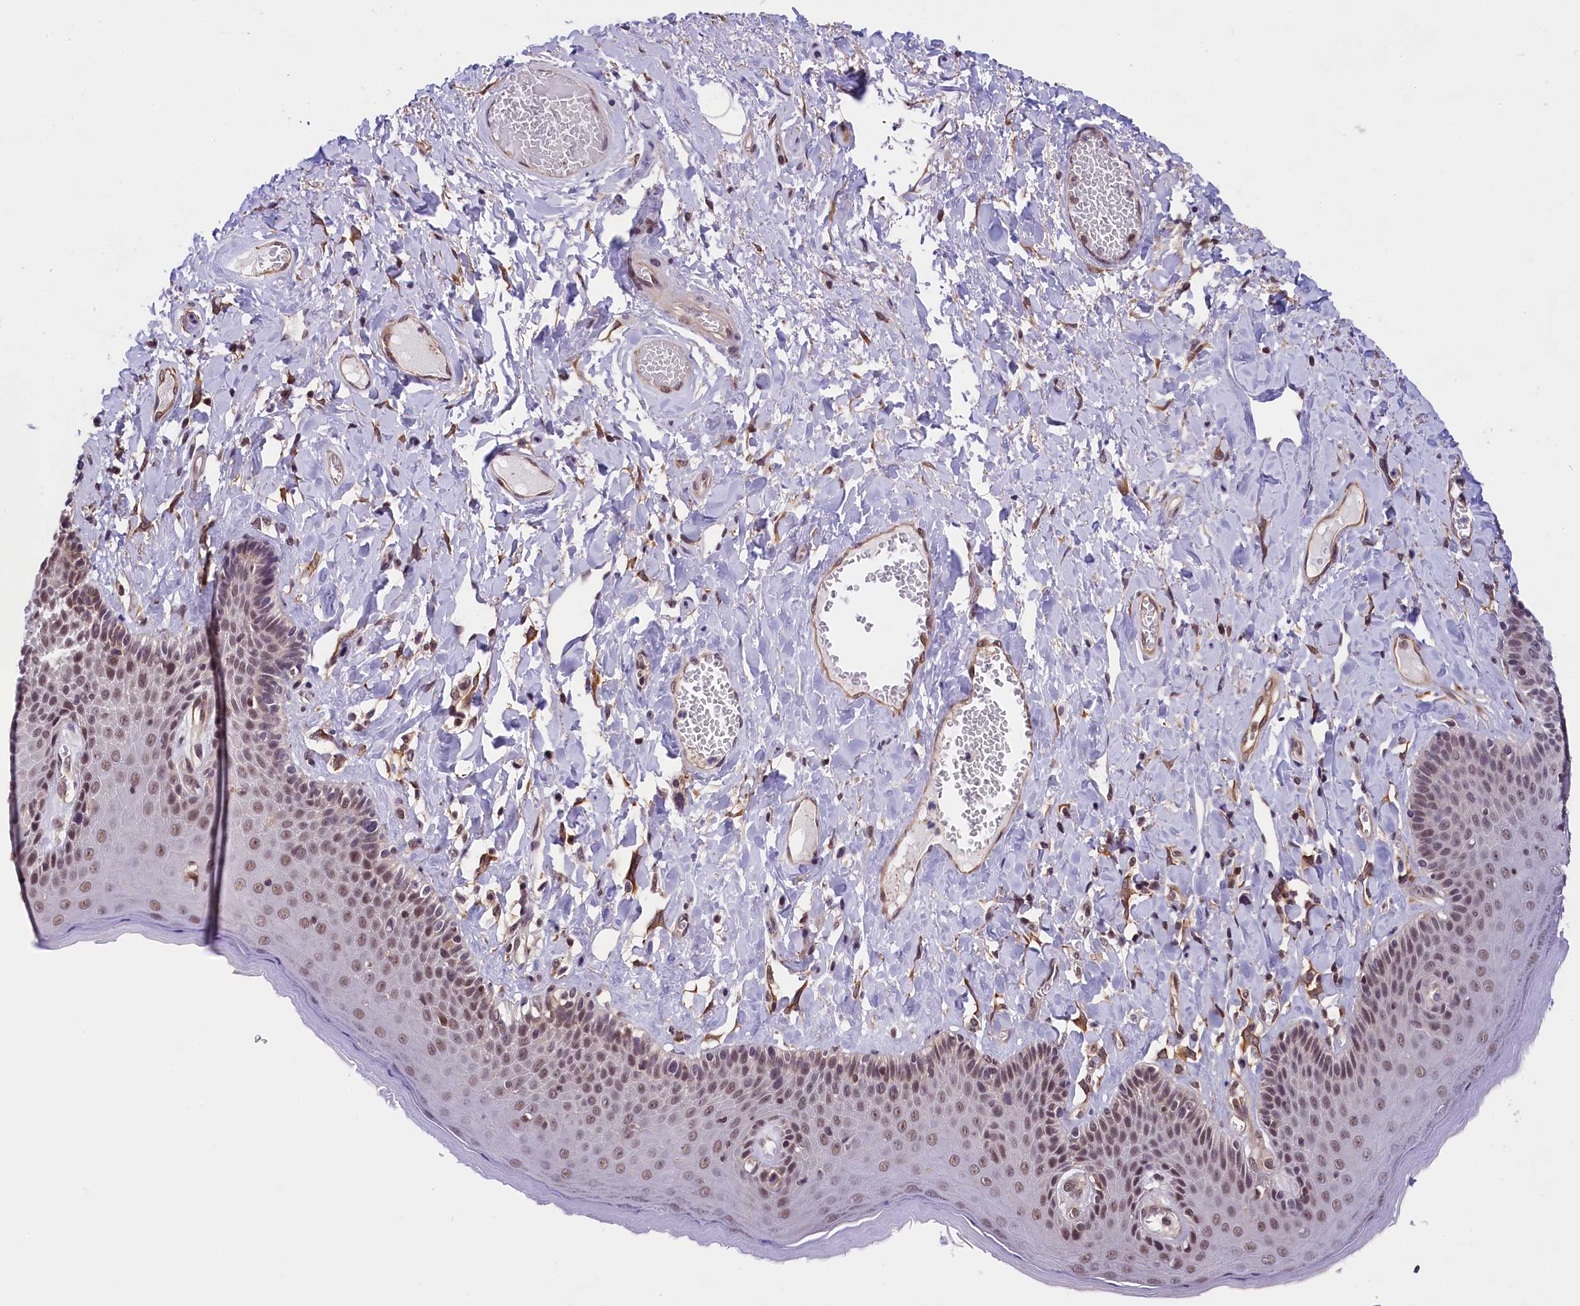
{"staining": {"intensity": "moderate", "quantity": ">75%", "location": "nuclear"}, "tissue": "skin", "cell_type": "Epidermal cells", "image_type": "normal", "snomed": [{"axis": "morphology", "description": "Normal tissue, NOS"}, {"axis": "topography", "description": "Anal"}], "caption": "DAB (3,3'-diaminobenzidine) immunohistochemical staining of benign human skin exhibits moderate nuclear protein expression in approximately >75% of epidermal cells.", "gene": "ZC3H4", "patient": {"sex": "male", "age": 69}}